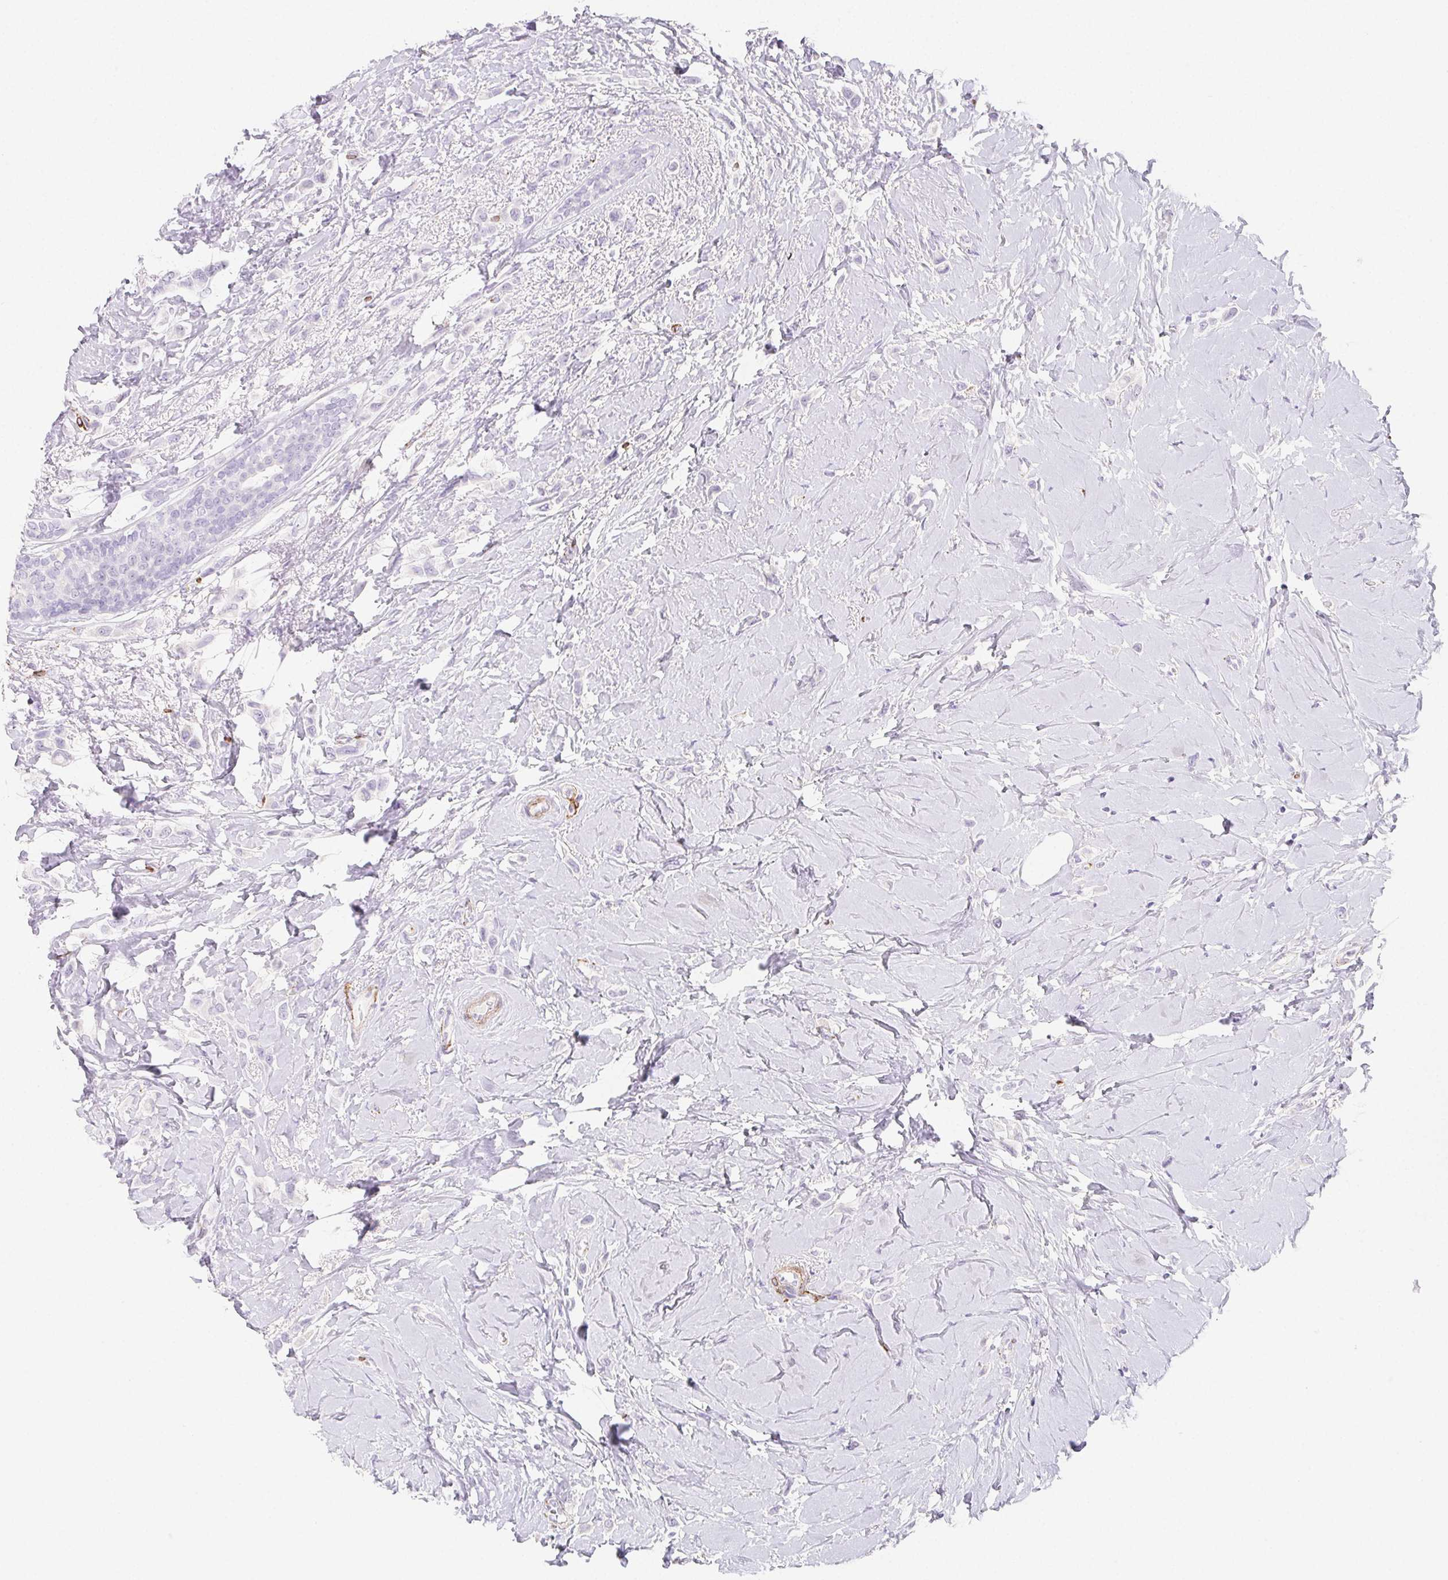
{"staining": {"intensity": "negative", "quantity": "none", "location": "none"}, "tissue": "breast cancer", "cell_type": "Tumor cells", "image_type": "cancer", "snomed": [{"axis": "morphology", "description": "Lobular carcinoma"}, {"axis": "topography", "description": "Breast"}], "caption": "There is no significant staining in tumor cells of breast lobular carcinoma. (DAB immunohistochemistry visualized using brightfield microscopy, high magnification).", "gene": "HRC", "patient": {"sex": "female", "age": 66}}